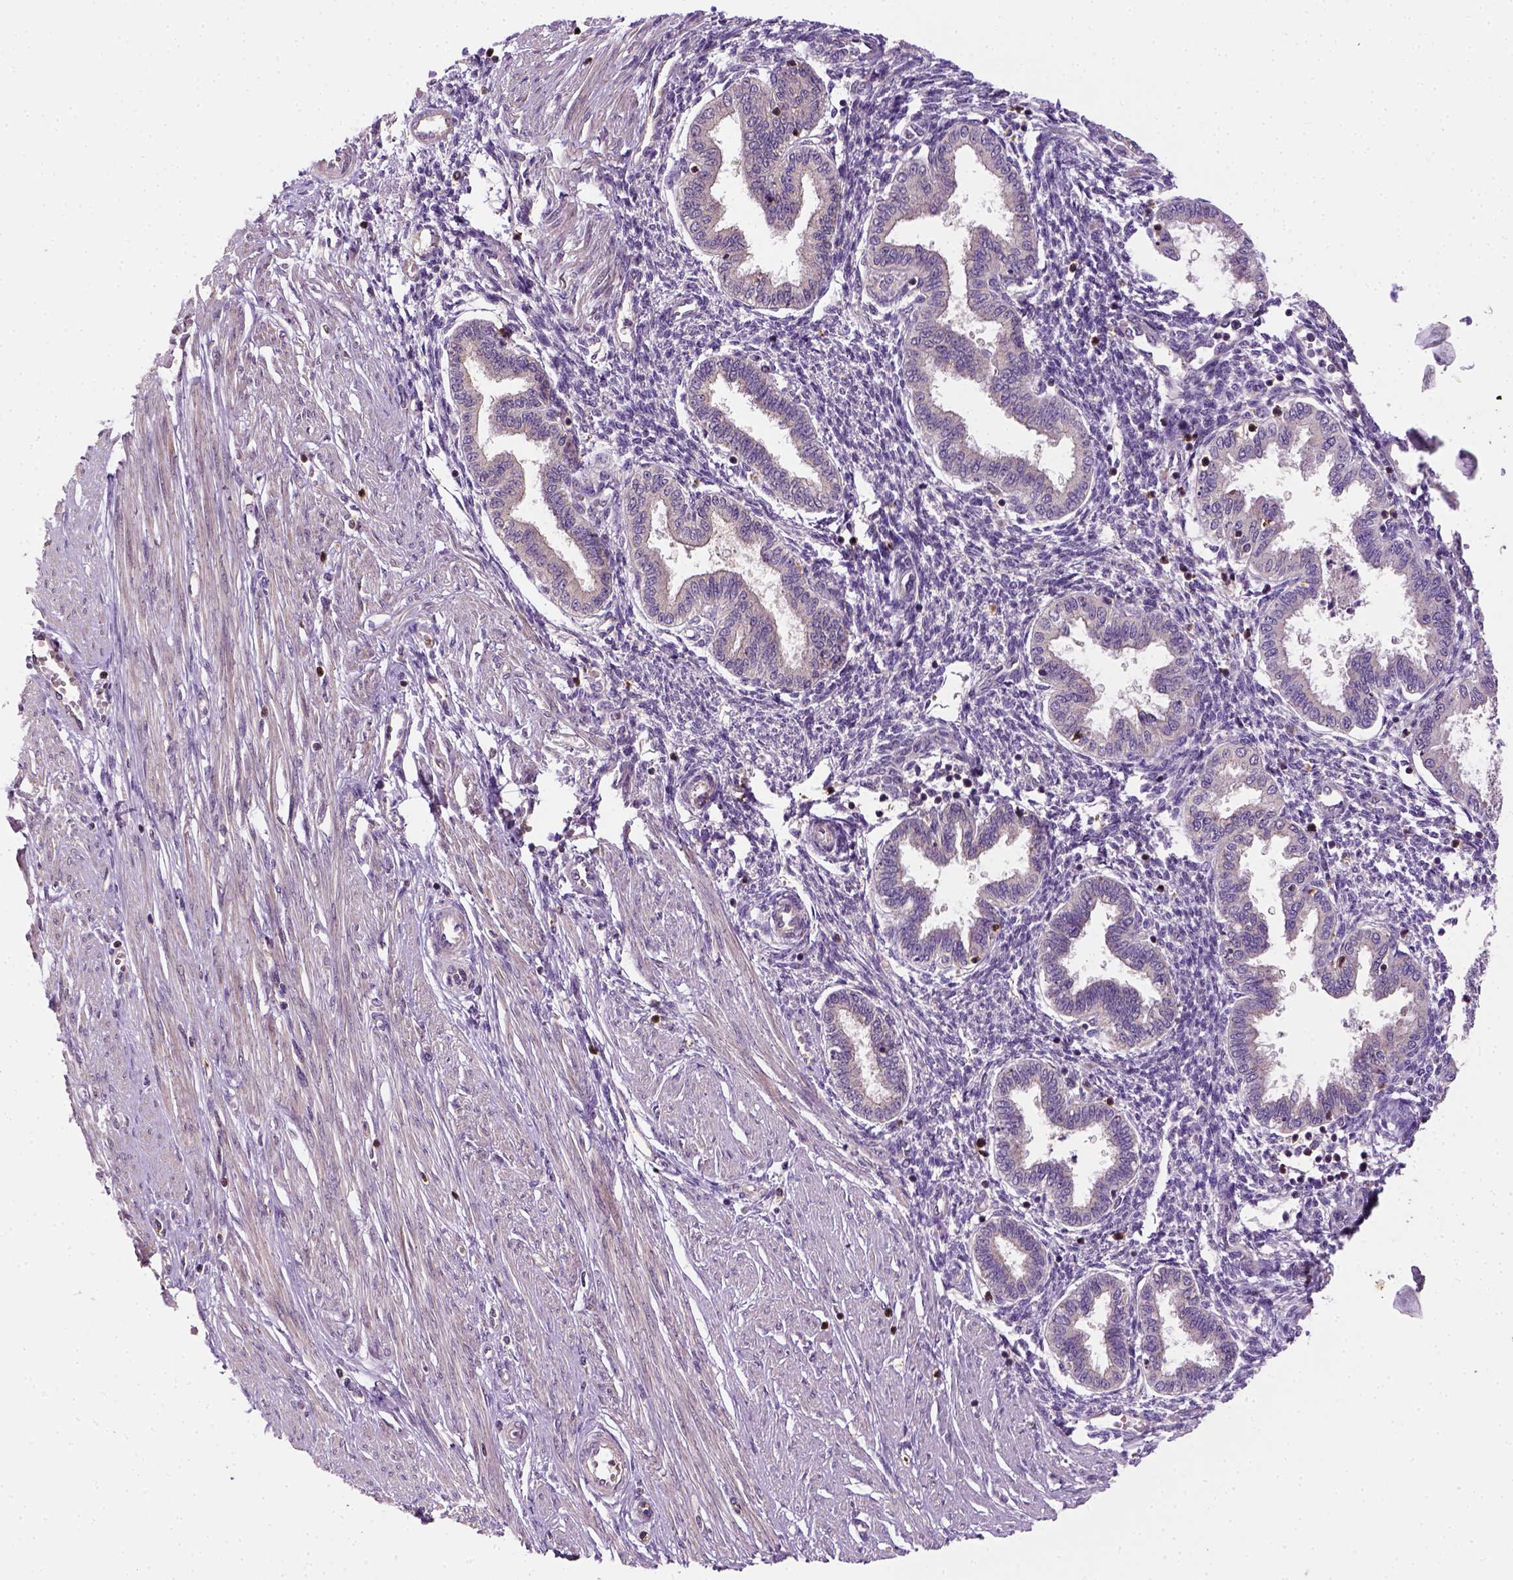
{"staining": {"intensity": "negative", "quantity": "none", "location": "none"}, "tissue": "endometrium", "cell_type": "Cells in endometrial stroma", "image_type": "normal", "snomed": [{"axis": "morphology", "description": "Normal tissue, NOS"}, {"axis": "topography", "description": "Endometrium"}], "caption": "Protein analysis of normal endometrium shows no significant staining in cells in endometrial stroma. (DAB immunohistochemistry, high magnification).", "gene": "MATK", "patient": {"sex": "female", "age": 33}}